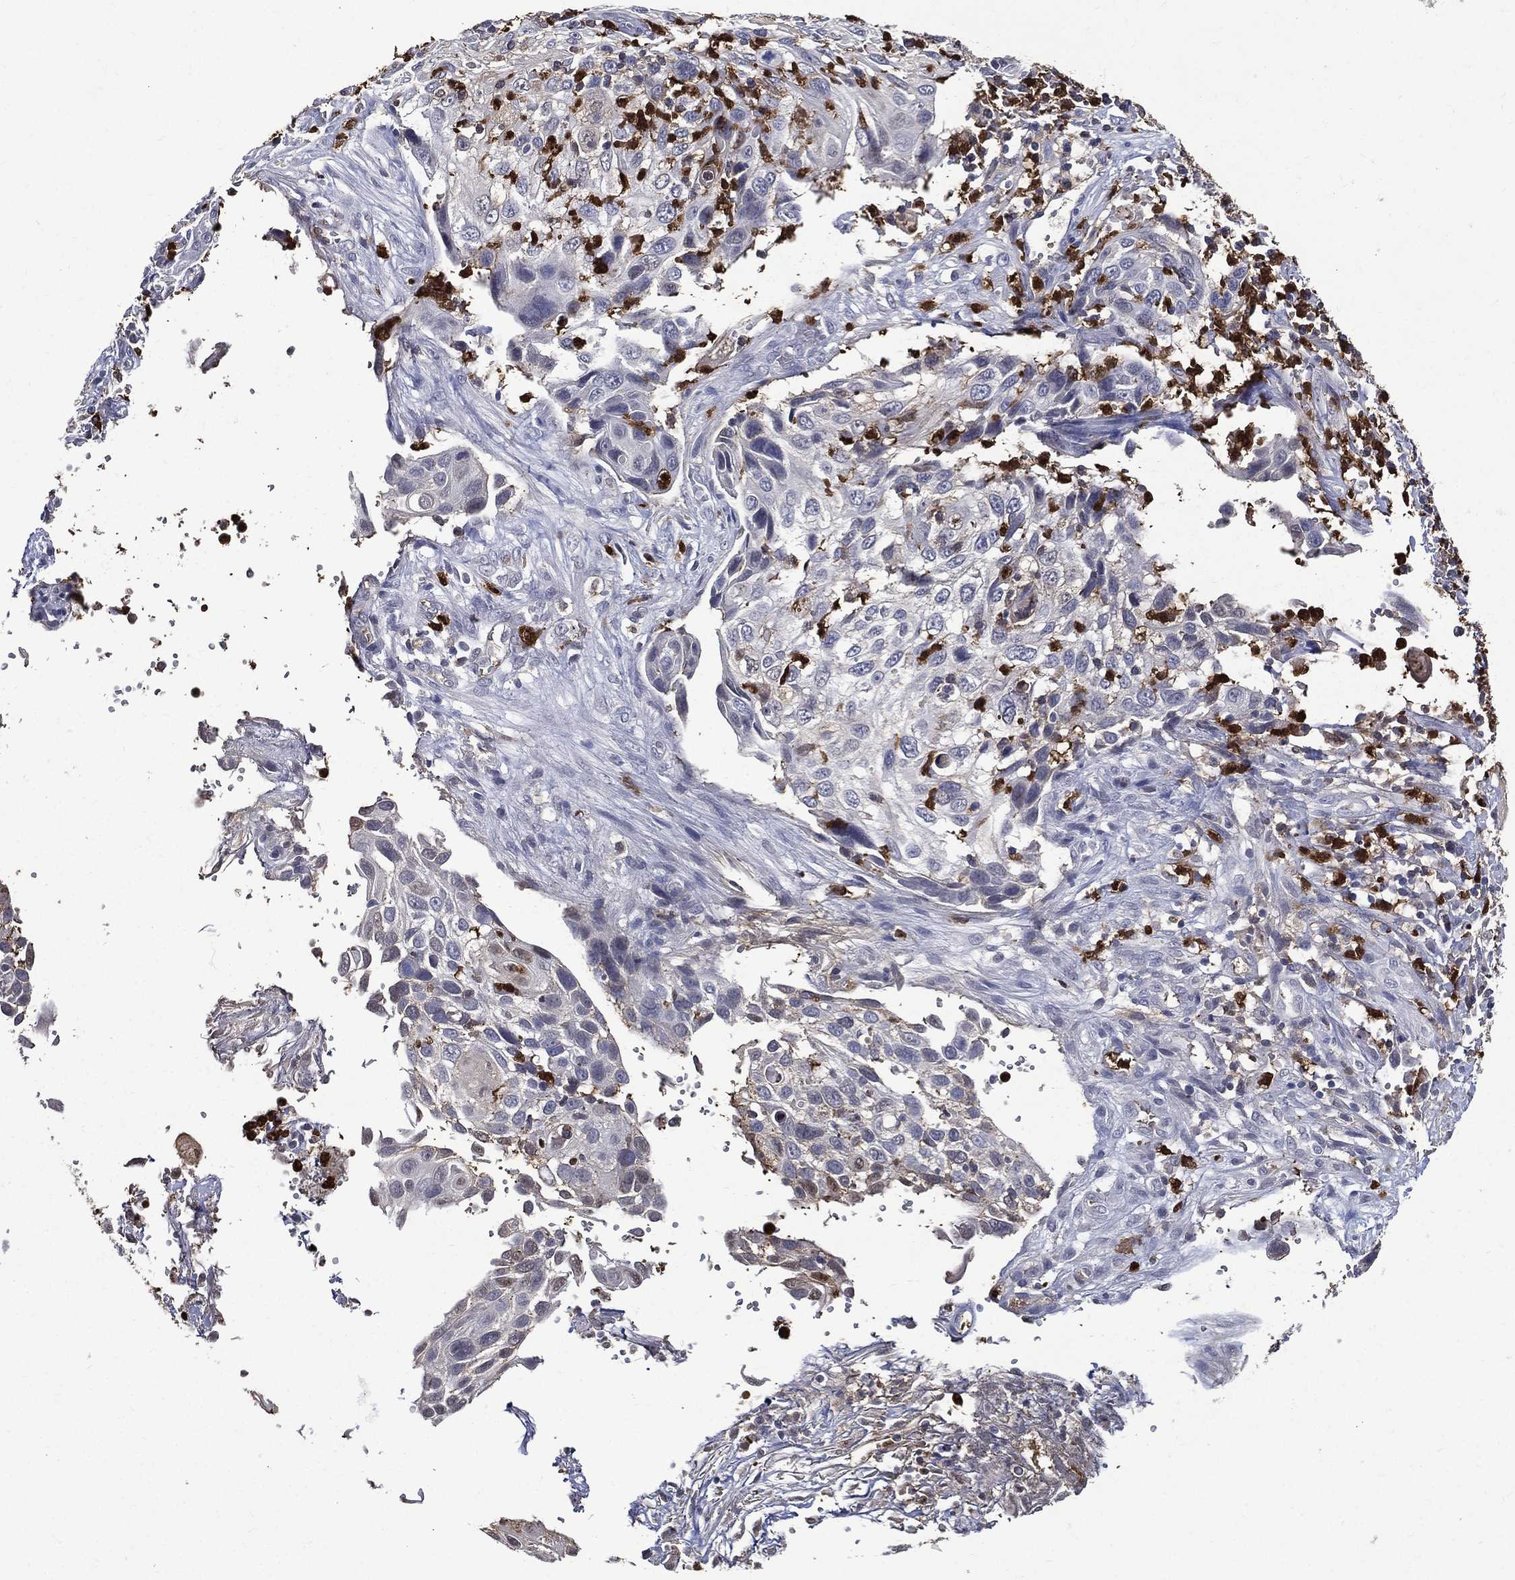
{"staining": {"intensity": "negative", "quantity": "none", "location": "none"}, "tissue": "cervical cancer", "cell_type": "Tumor cells", "image_type": "cancer", "snomed": [{"axis": "morphology", "description": "Squamous cell carcinoma, NOS"}, {"axis": "topography", "description": "Cervix"}], "caption": "A histopathology image of cervical squamous cell carcinoma stained for a protein demonstrates no brown staining in tumor cells.", "gene": "GPR171", "patient": {"sex": "female", "age": 70}}